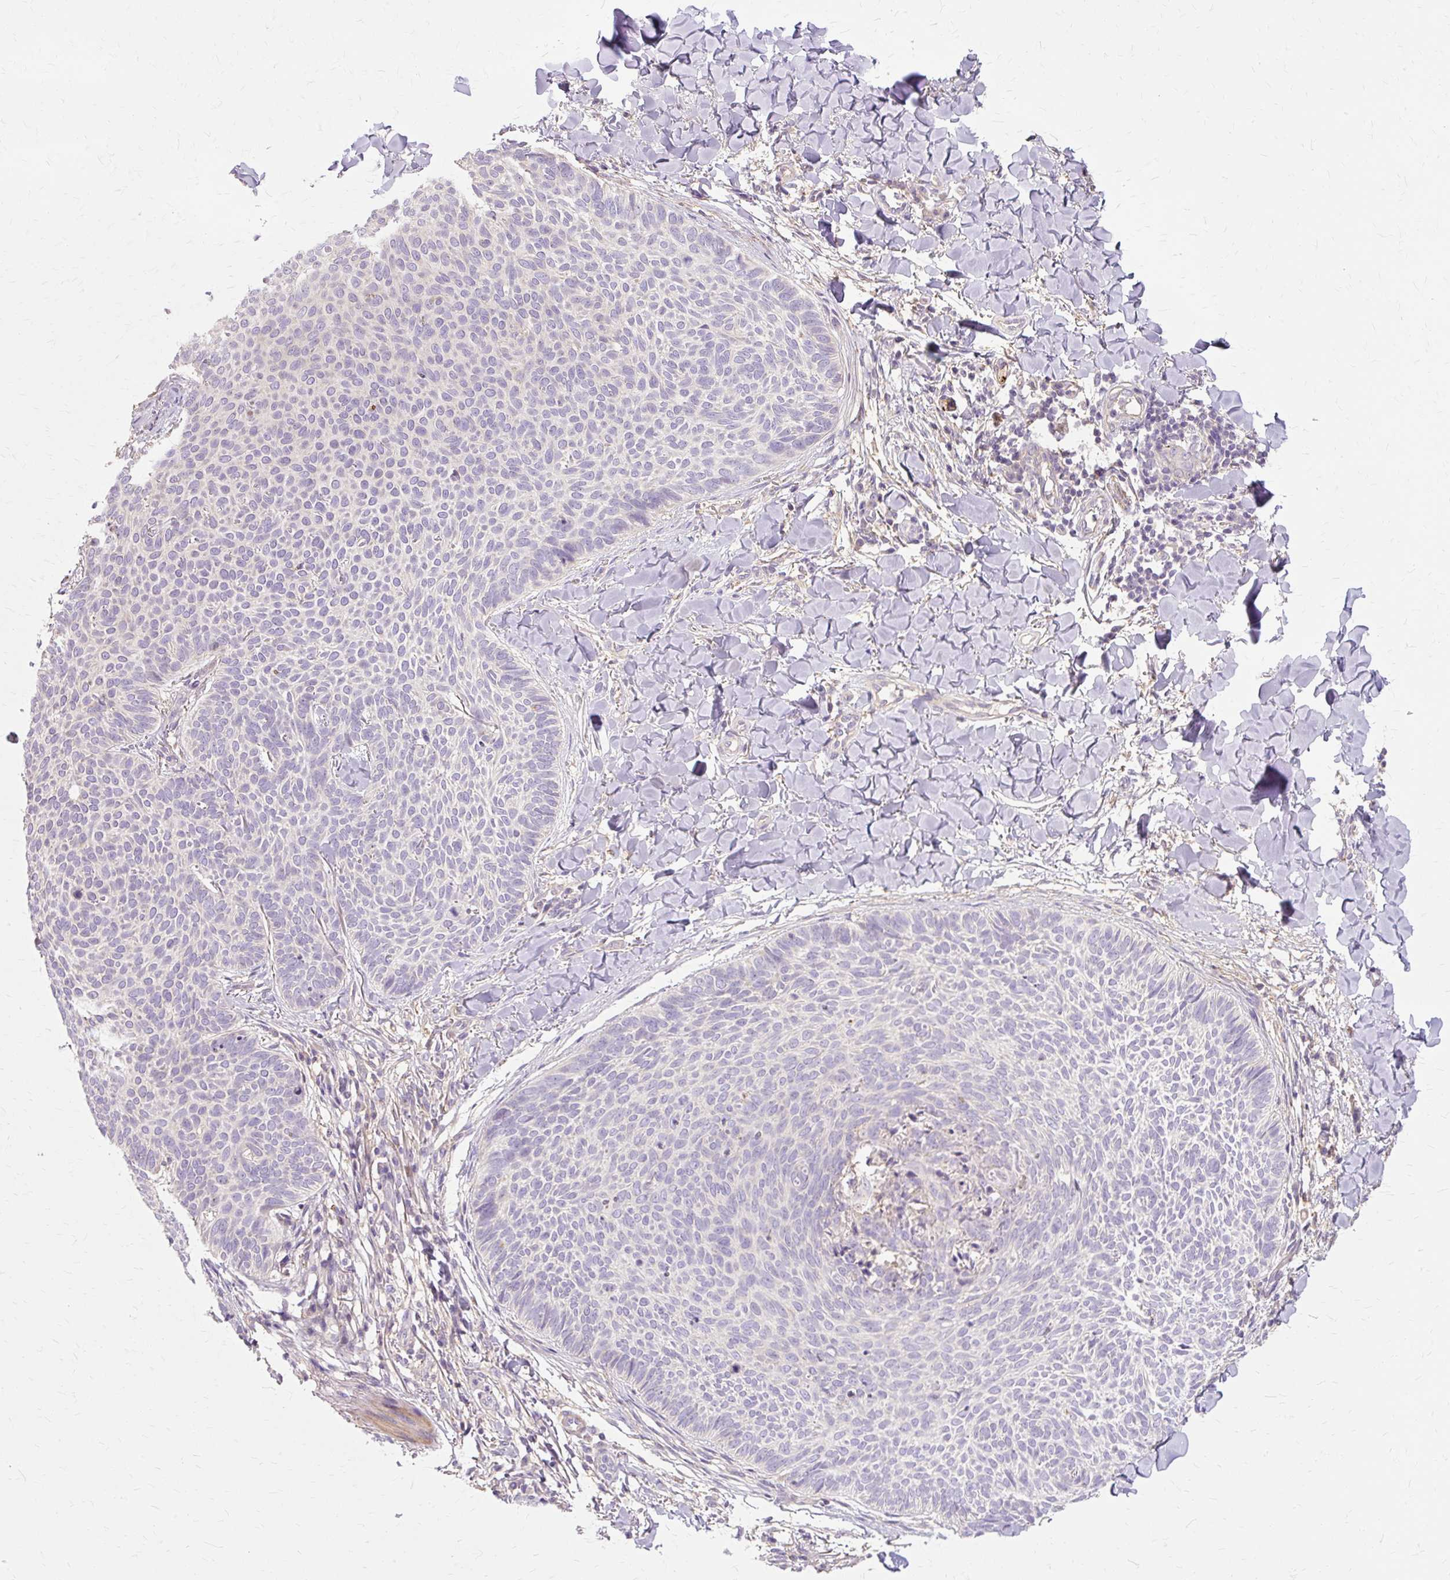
{"staining": {"intensity": "negative", "quantity": "none", "location": "none"}, "tissue": "skin cancer", "cell_type": "Tumor cells", "image_type": "cancer", "snomed": [{"axis": "morphology", "description": "Normal tissue, NOS"}, {"axis": "morphology", "description": "Basal cell carcinoma"}, {"axis": "topography", "description": "Skin"}], "caption": "An IHC histopathology image of skin cancer is shown. There is no staining in tumor cells of skin cancer.", "gene": "TSPAN8", "patient": {"sex": "male", "age": 50}}